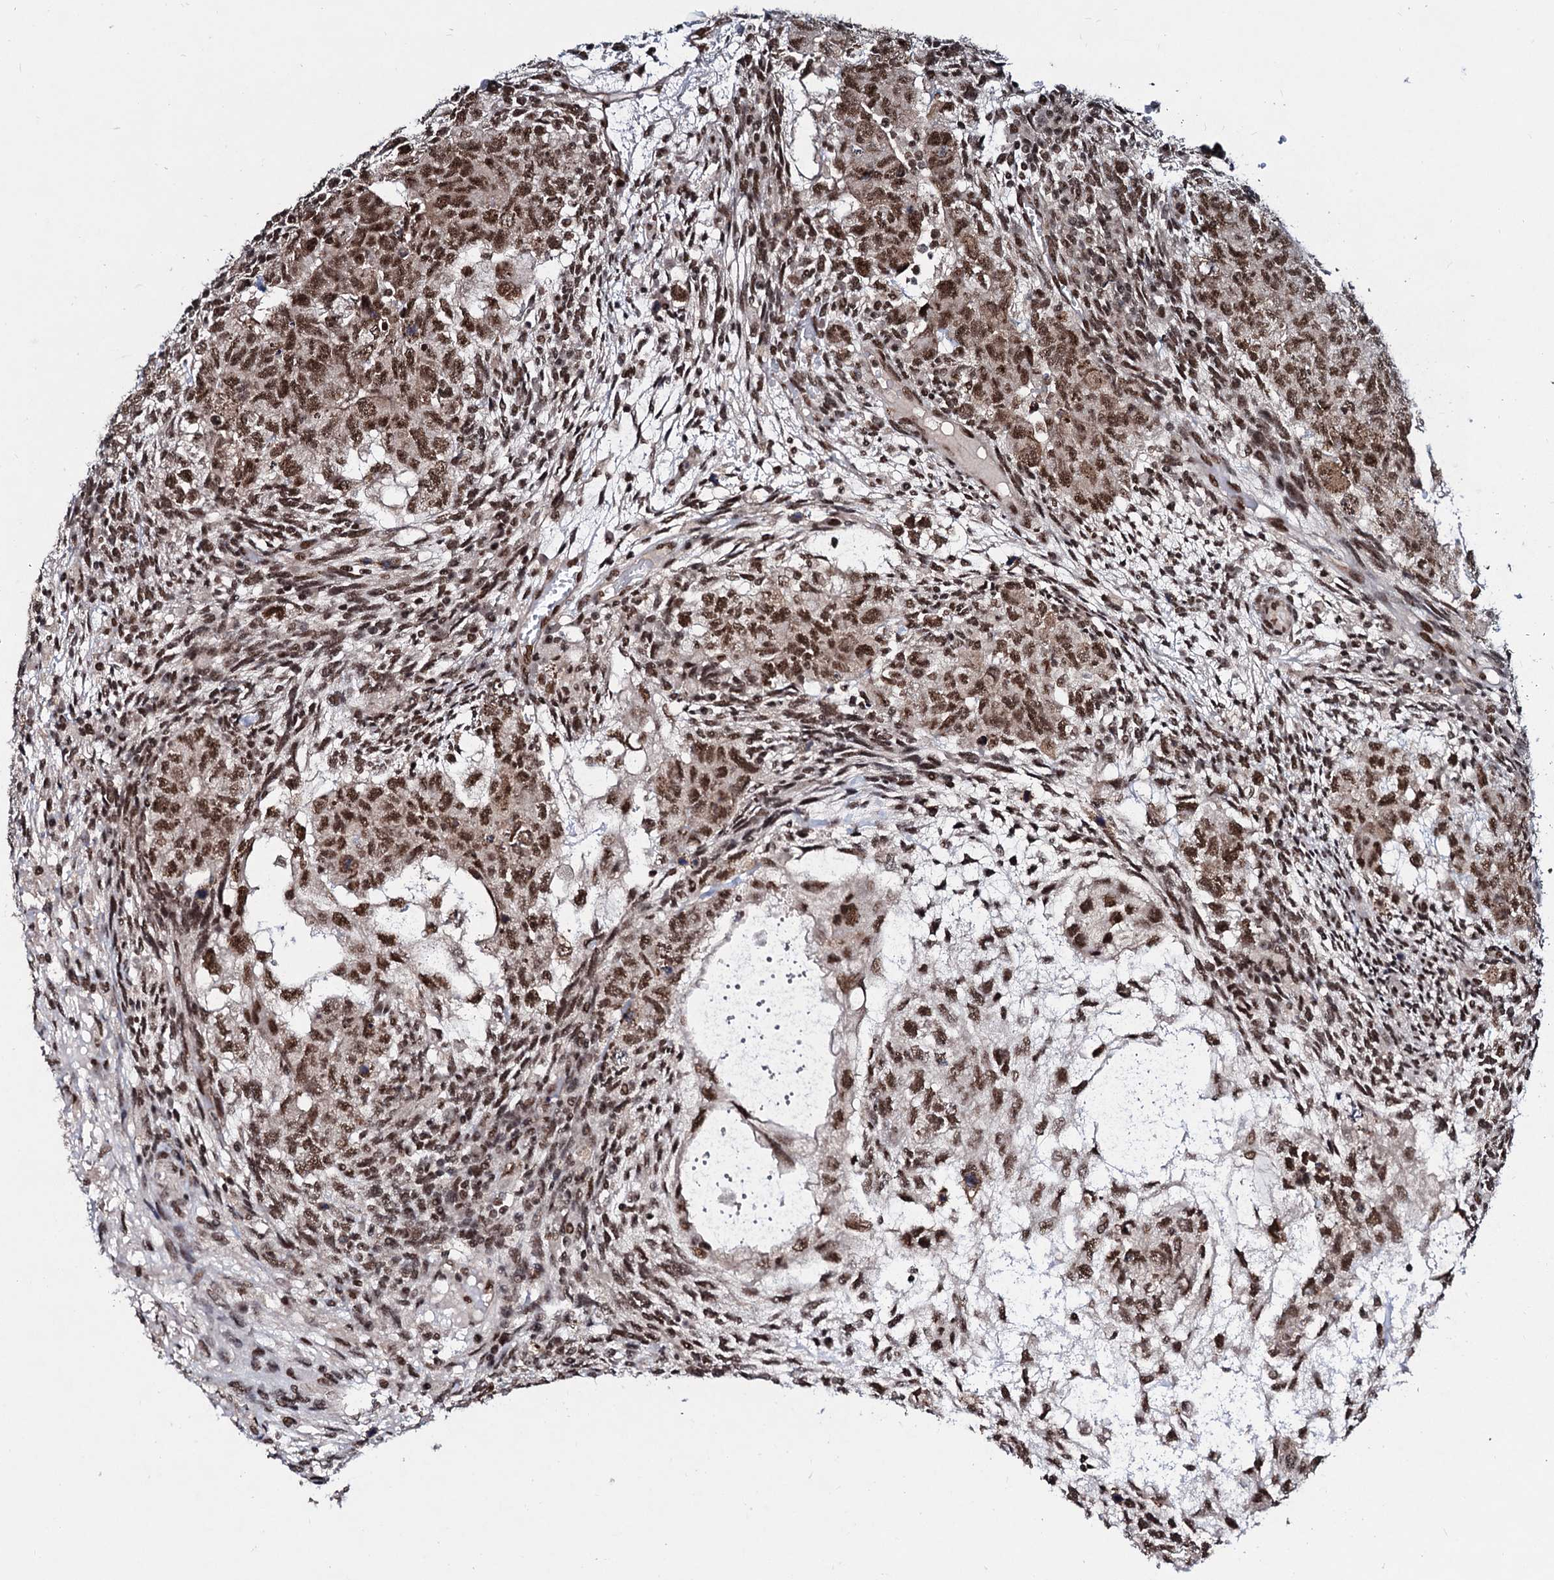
{"staining": {"intensity": "moderate", "quantity": ">75%", "location": "nuclear"}, "tissue": "testis cancer", "cell_type": "Tumor cells", "image_type": "cancer", "snomed": [{"axis": "morphology", "description": "Normal tissue, NOS"}, {"axis": "morphology", "description": "Carcinoma, Embryonal, NOS"}, {"axis": "topography", "description": "Testis"}], "caption": "Immunohistochemical staining of testis cancer (embryonal carcinoma) shows moderate nuclear protein expression in approximately >75% of tumor cells. The protein is stained brown, and the nuclei are stained in blue (DAB IHC with brightfield microscopy, high magnification).", "gene": "PRPF18", "patient": {"sex": "male", "age": 36}}